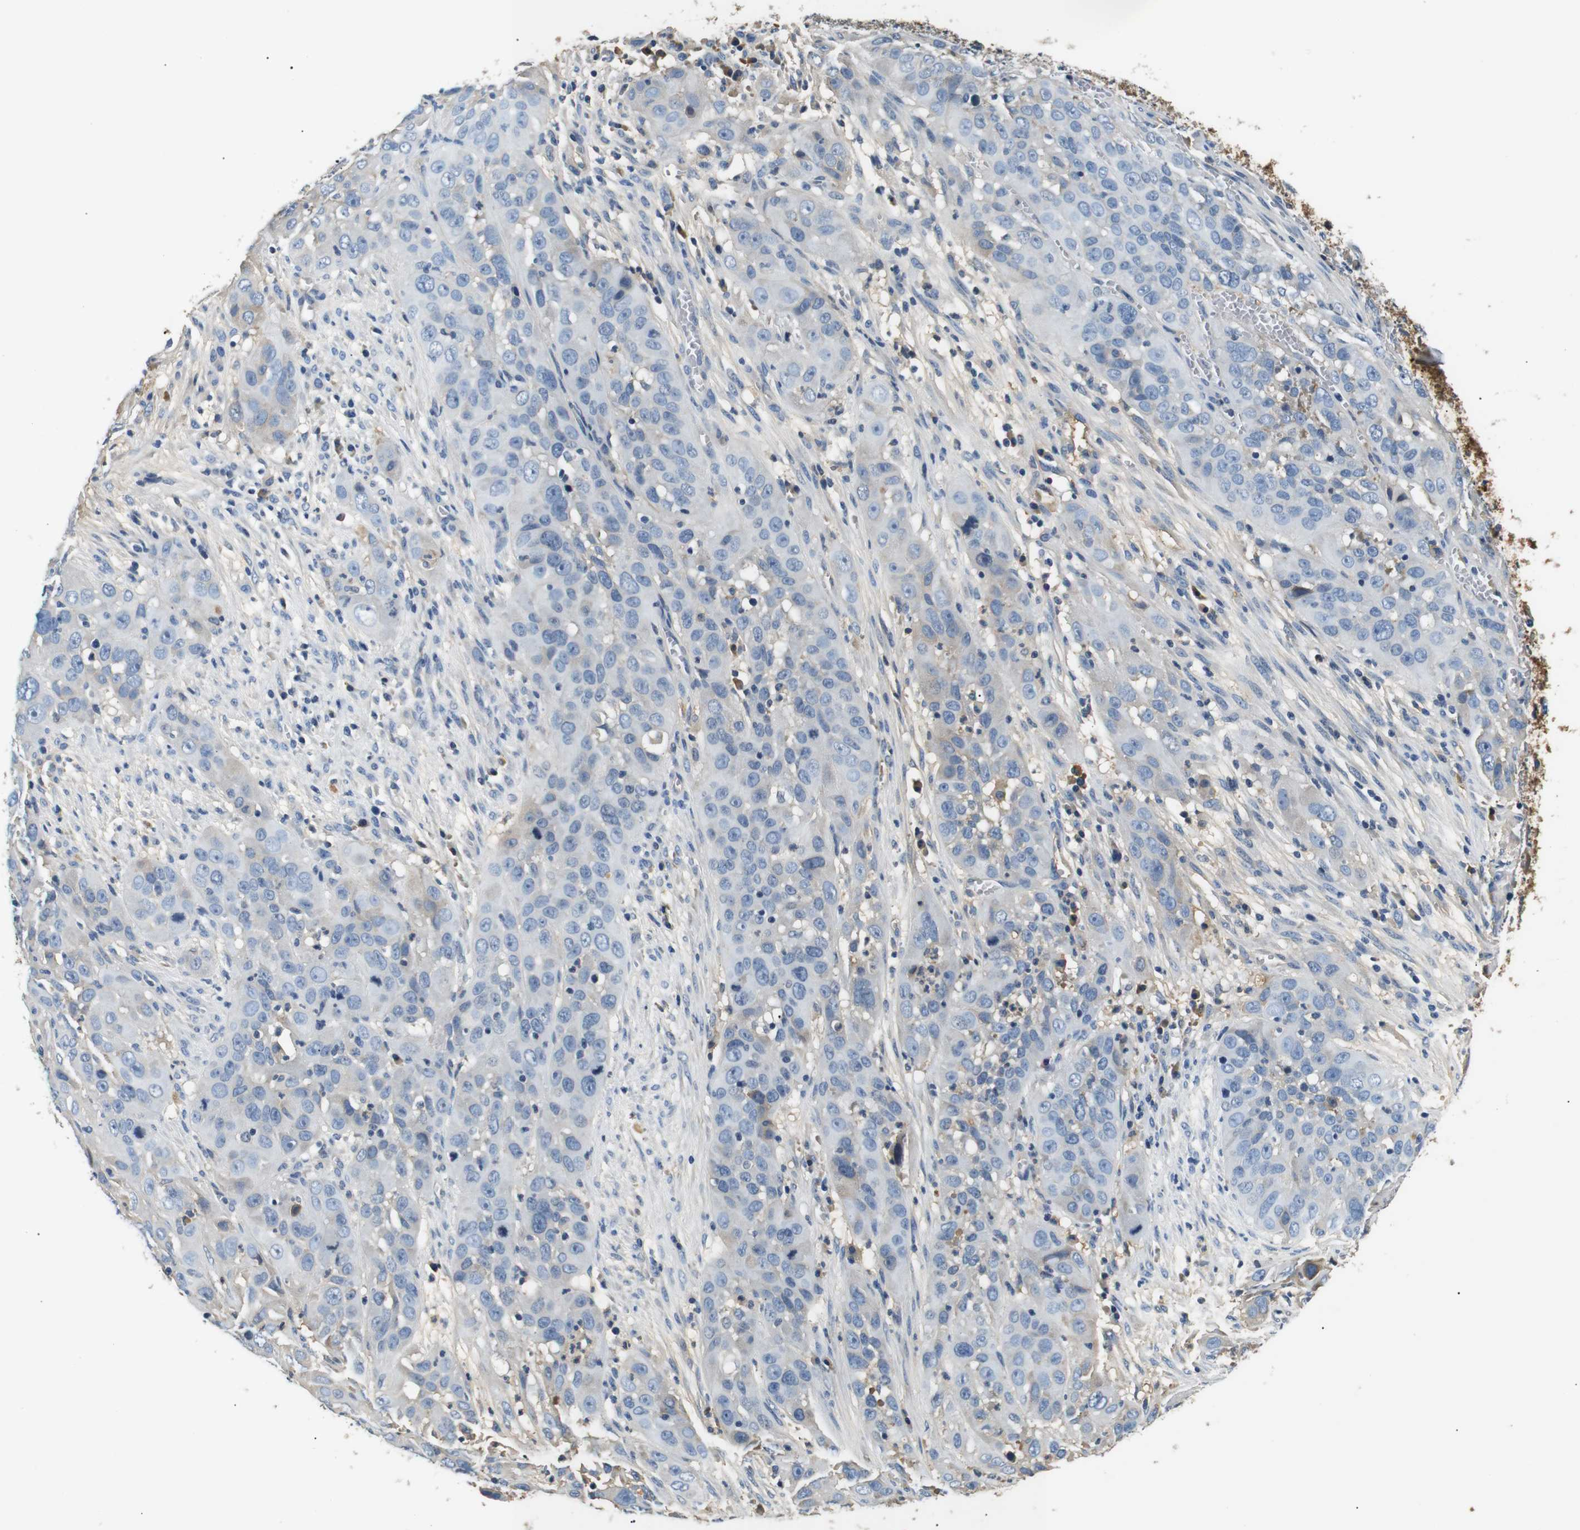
{"staining": {"intensity": "moderate", "quantity": "<25%", "location": "cytoplasmic/membranous"}, "tissue": "cervical cancer", "cell_type": "Tumor cells", "image_type": "cancer", "snomed": [{"axis": "morphology", "description": "Squamous cell carcinoma, NOS"}, {"axis": "topography", "description": "Cervix"}], "caption": "Immunohistochemical staining of cervical squamous cell carcinoma reveals low levels of moderate cytoplasmic/membranous protein expression in approximately <25% of tumor cells. The staining was performed using DAB (3,3'-diaminobenzidine) to visualize the protein expression in brown, while the nuclei were stained in blue with hematoxylin (Magnification: 20x).", "gene": "LHCGR", "patient": {"sex": "female", "age": 32}}